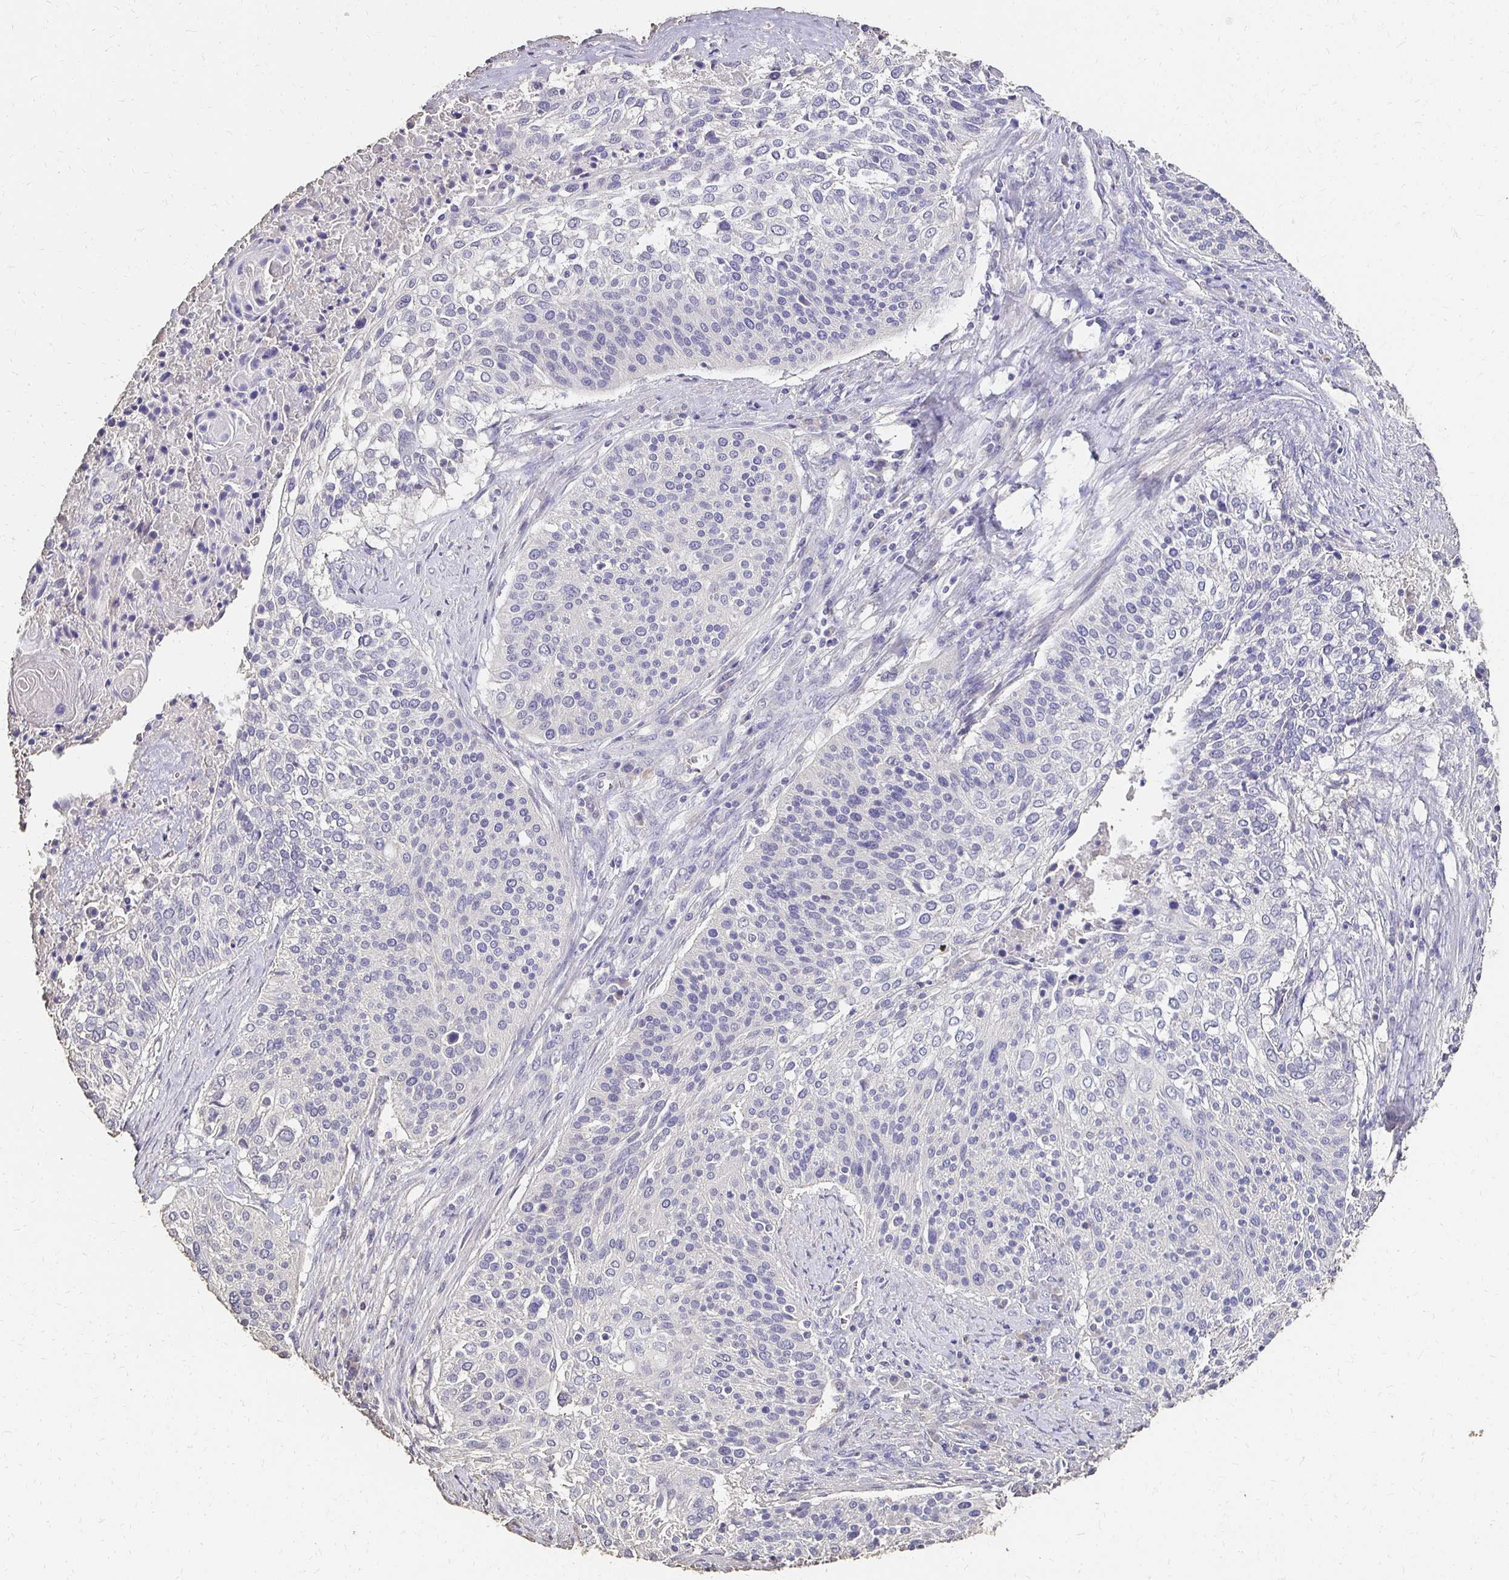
{"staining": {"intensity": "negative", "quantity": "none", "location": "none"}, "tissue": "cervical cancer", "cell_type": "Tumor cells", "image_type": "cancer", "snomed": [{"axis": "morphology", "description": "Squamous cell carcinoma, NOS"}, {"axis": "topography", "description": "Cervix"}], "caption": "High magnification brightfield microscopy of squamous cell carcinoma (cervical) stained with DAB (3,3'-diaminobenzidine) (brown) and counterstained with hematoxylin (blue): tumor cells show no significant positivity.", "gene": "UGT1A6", "patient": {"sex": "female", "age": 31}}